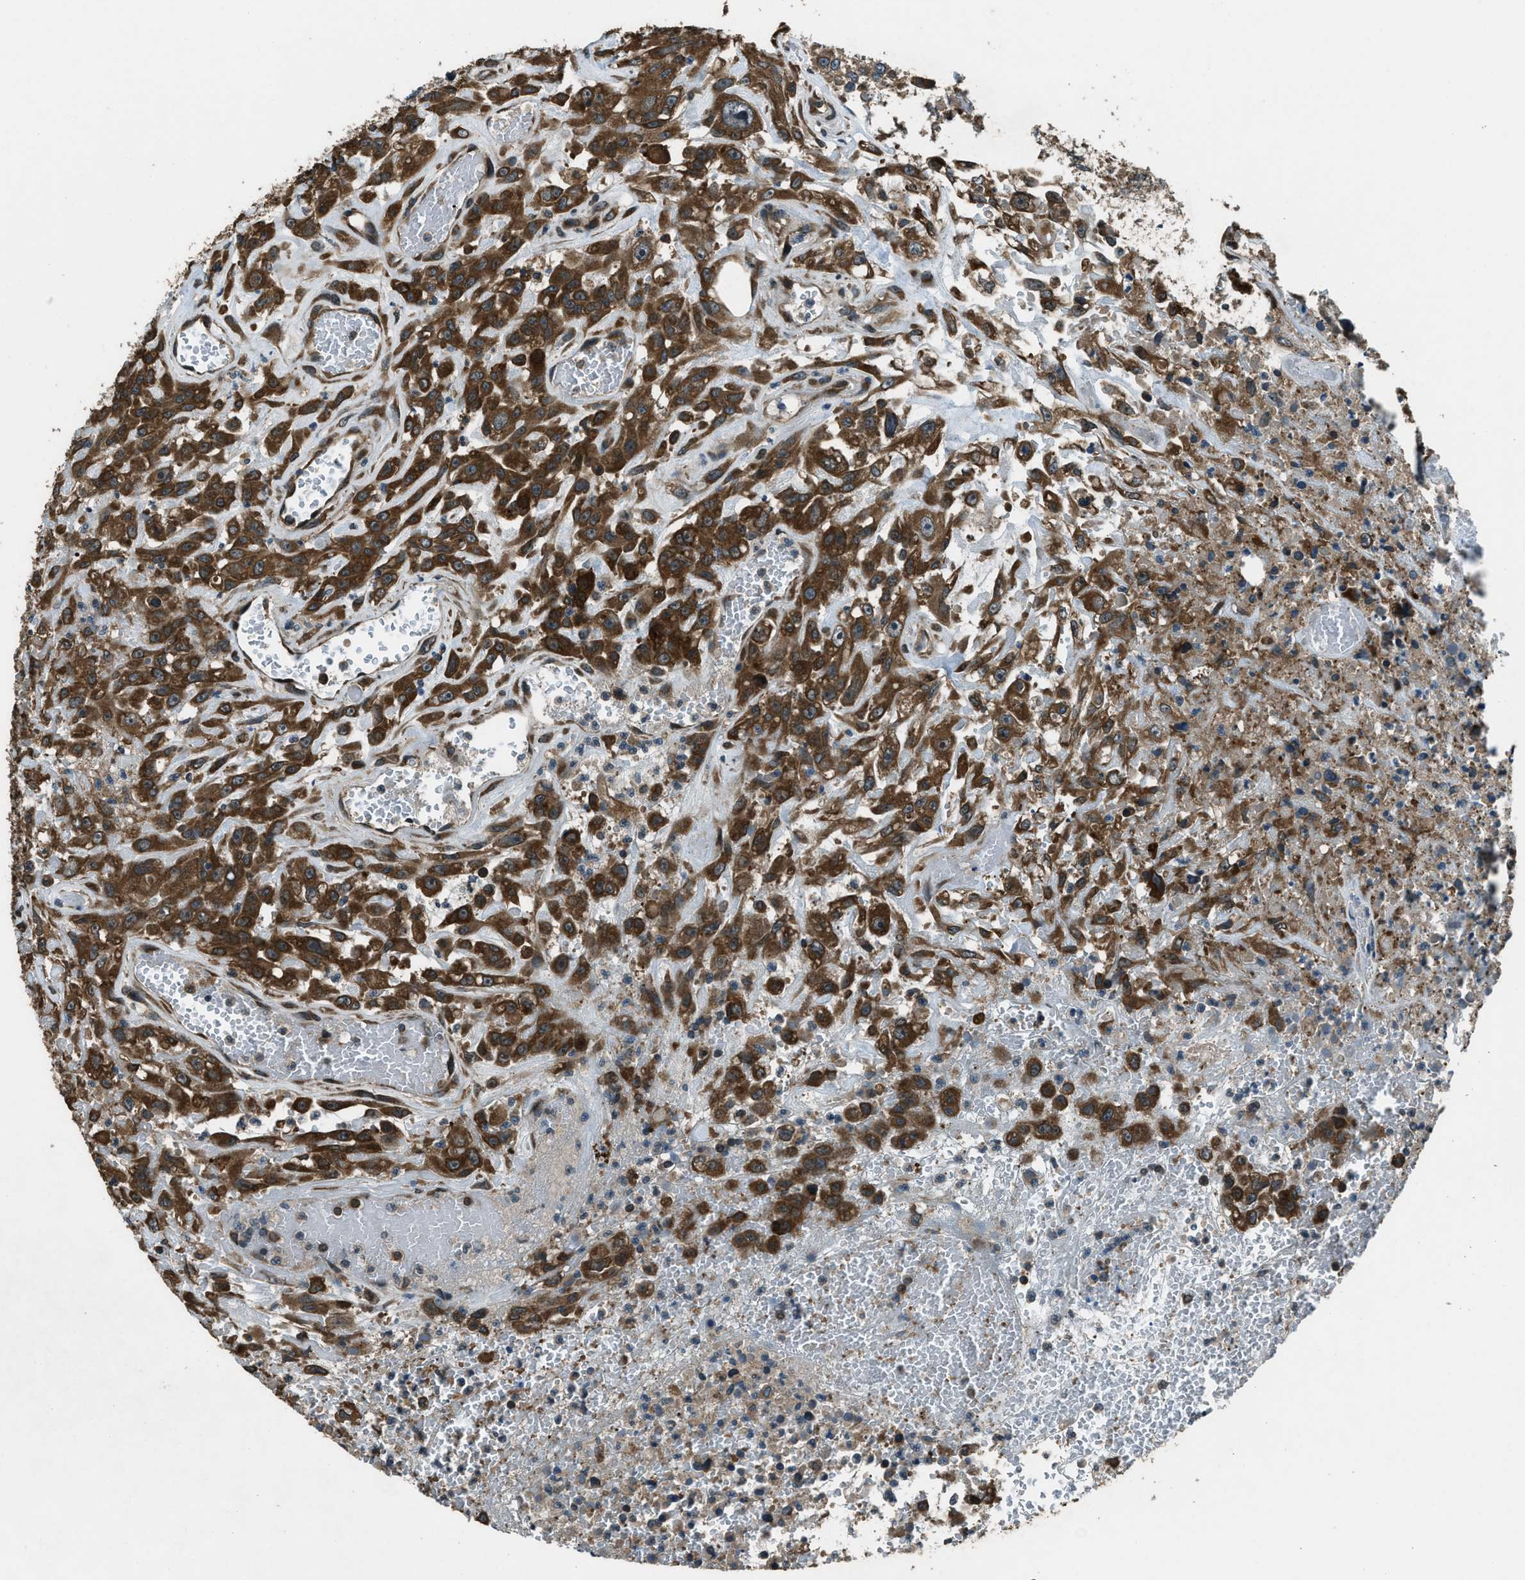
{"staining": {"intensity": "strong", "quantity": ">75%", "location": "cytoplasmic/membranous"}, "tissue": "urothelial cancer", "cell_type": "Tumor cells", "image_type": "cancer", "snomed": [{"axis": "morphology", "description": "Urothelial carcinoma, High grade"}, {"axis": "topography", "description": "Urinary bladder"}], "caption": "Protein analysis of high-grade urothelial carcinoma tissue exhibits strong cytoplasmic/membranous staining in about >75% of tumor cells.", "gene": "TRIM4", "patient": {"sex": "male", "age": 46}}